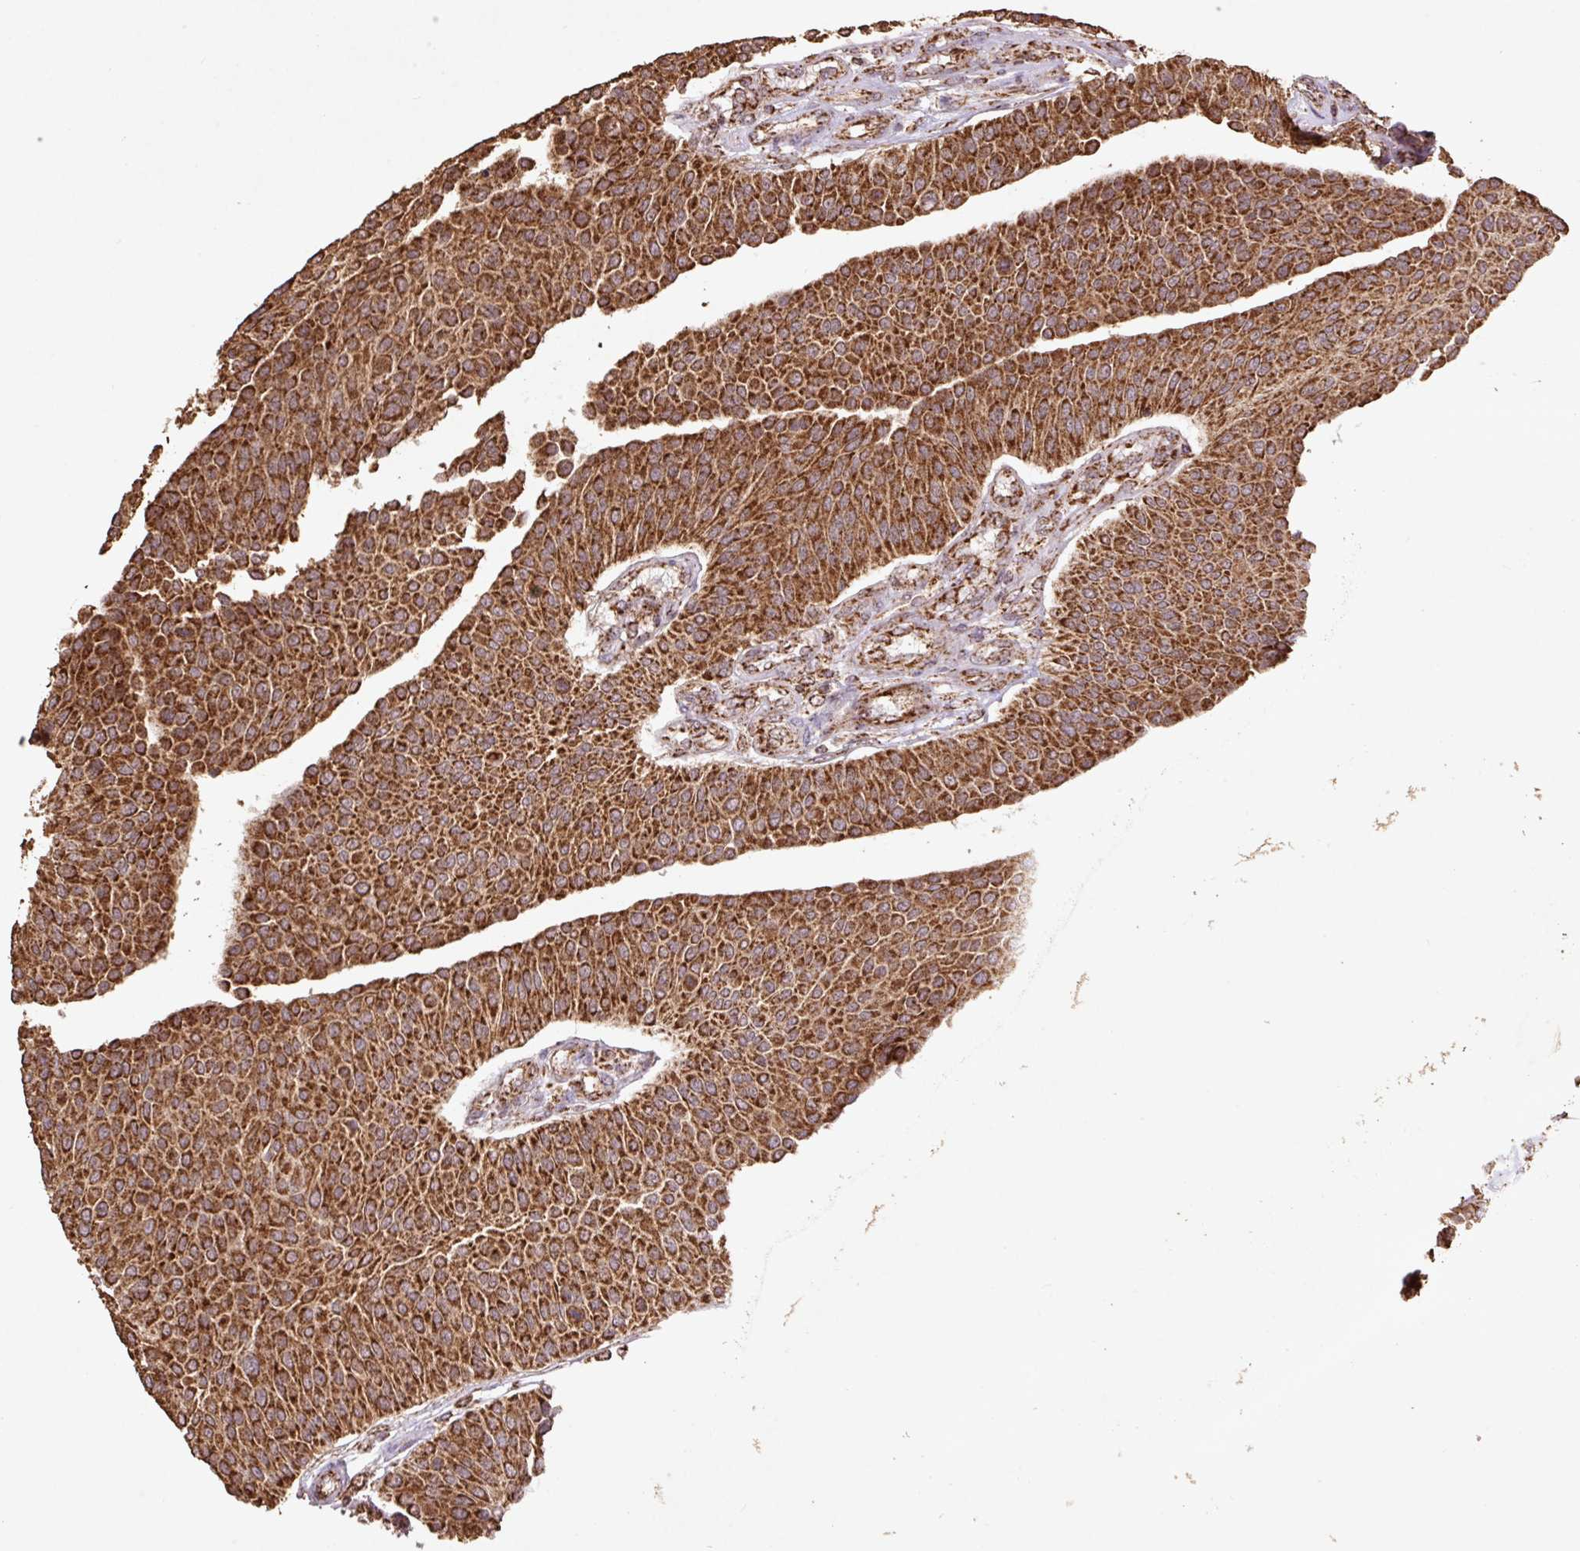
{"staining": {"intensity": "strong", "quantity": ">75%", "location": "cytoplasmic/membranous"}, "tissue": "urothelial cancer", "cell_type": "Tumor cells", "image_type": "cancer", "snomed": [{"axis": "morphology", "description": "Urothelial carcinoma, NOS"}, {"axis": "topography", "description": "Urinary bladder"}], "caption": "Immunohistochemical staining of human transitional cell carcinoma reveals strong cytoplasmic/membranous protein positivity in approximately >75% of tumor cells. The staining was performed using DAB, with brown indicating positive protein expression. Nuclei are stained blue with hematoxylin.", "gene": "ATP5F1A", "patient": {"sex": "male", "age": 55}}